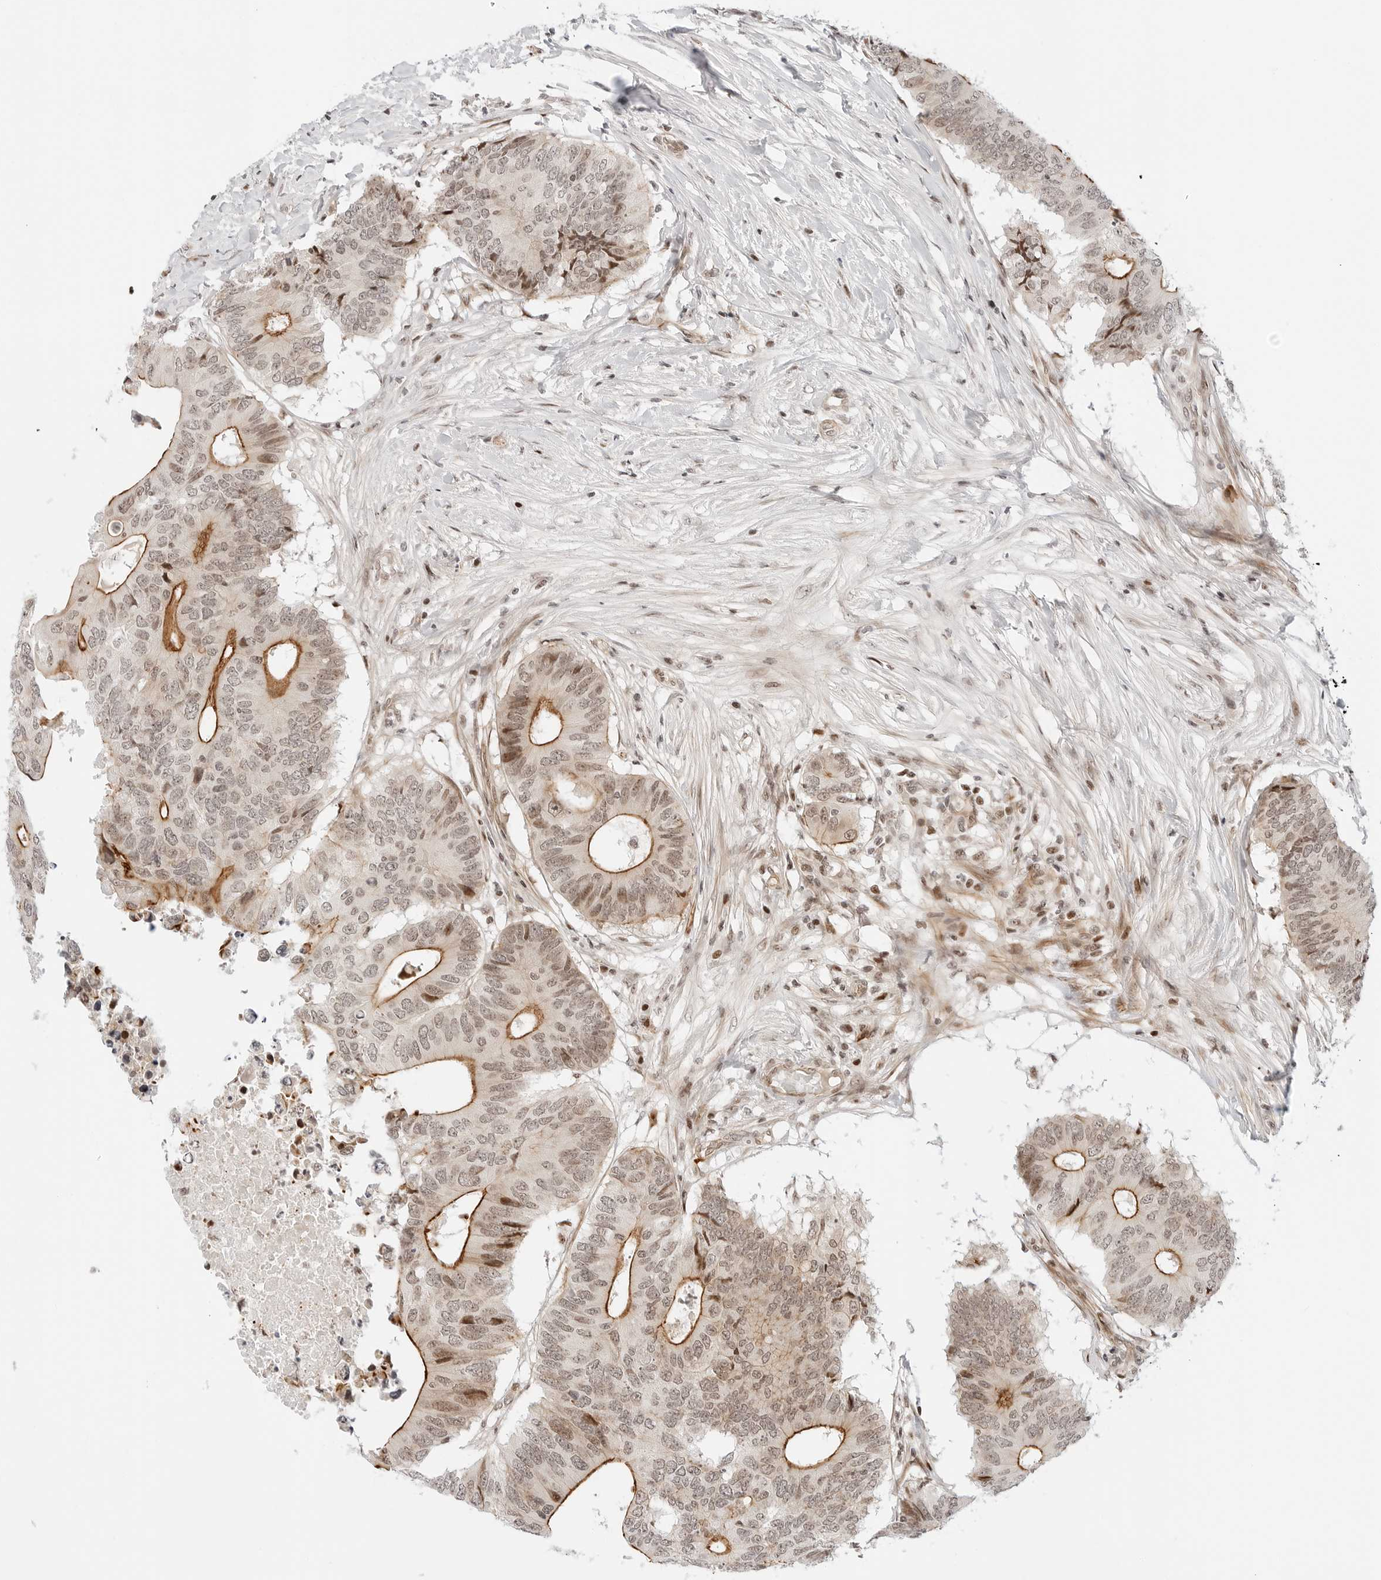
{"staining": {"intensity": "moderate", "quantity": "25%-75%", "location": "cytoplasmic/membranous,nuclear"}, "tissue": "colorectal cancer", "cell_type": "Tumor cells", "image_type": "cancer", "snomed": [{"axis": "morphology", "description": "Adenocarcinoma, NOS"}, {"axis": "topography", "description": "Colon"}], "caption": "Tumor cells show medium levels of moderate cytoplasmic/membranous and nuclear expression in approximately 25%-75% of cells in human adenocarcinoma (colorectal). The protein of interest is stained brown, and the nuclei are stained in blue (DAB IHC with brightfield microscopy, high magnification).", "gene": "ZNF613", "patient": {"sex": "male", "age": 71}}